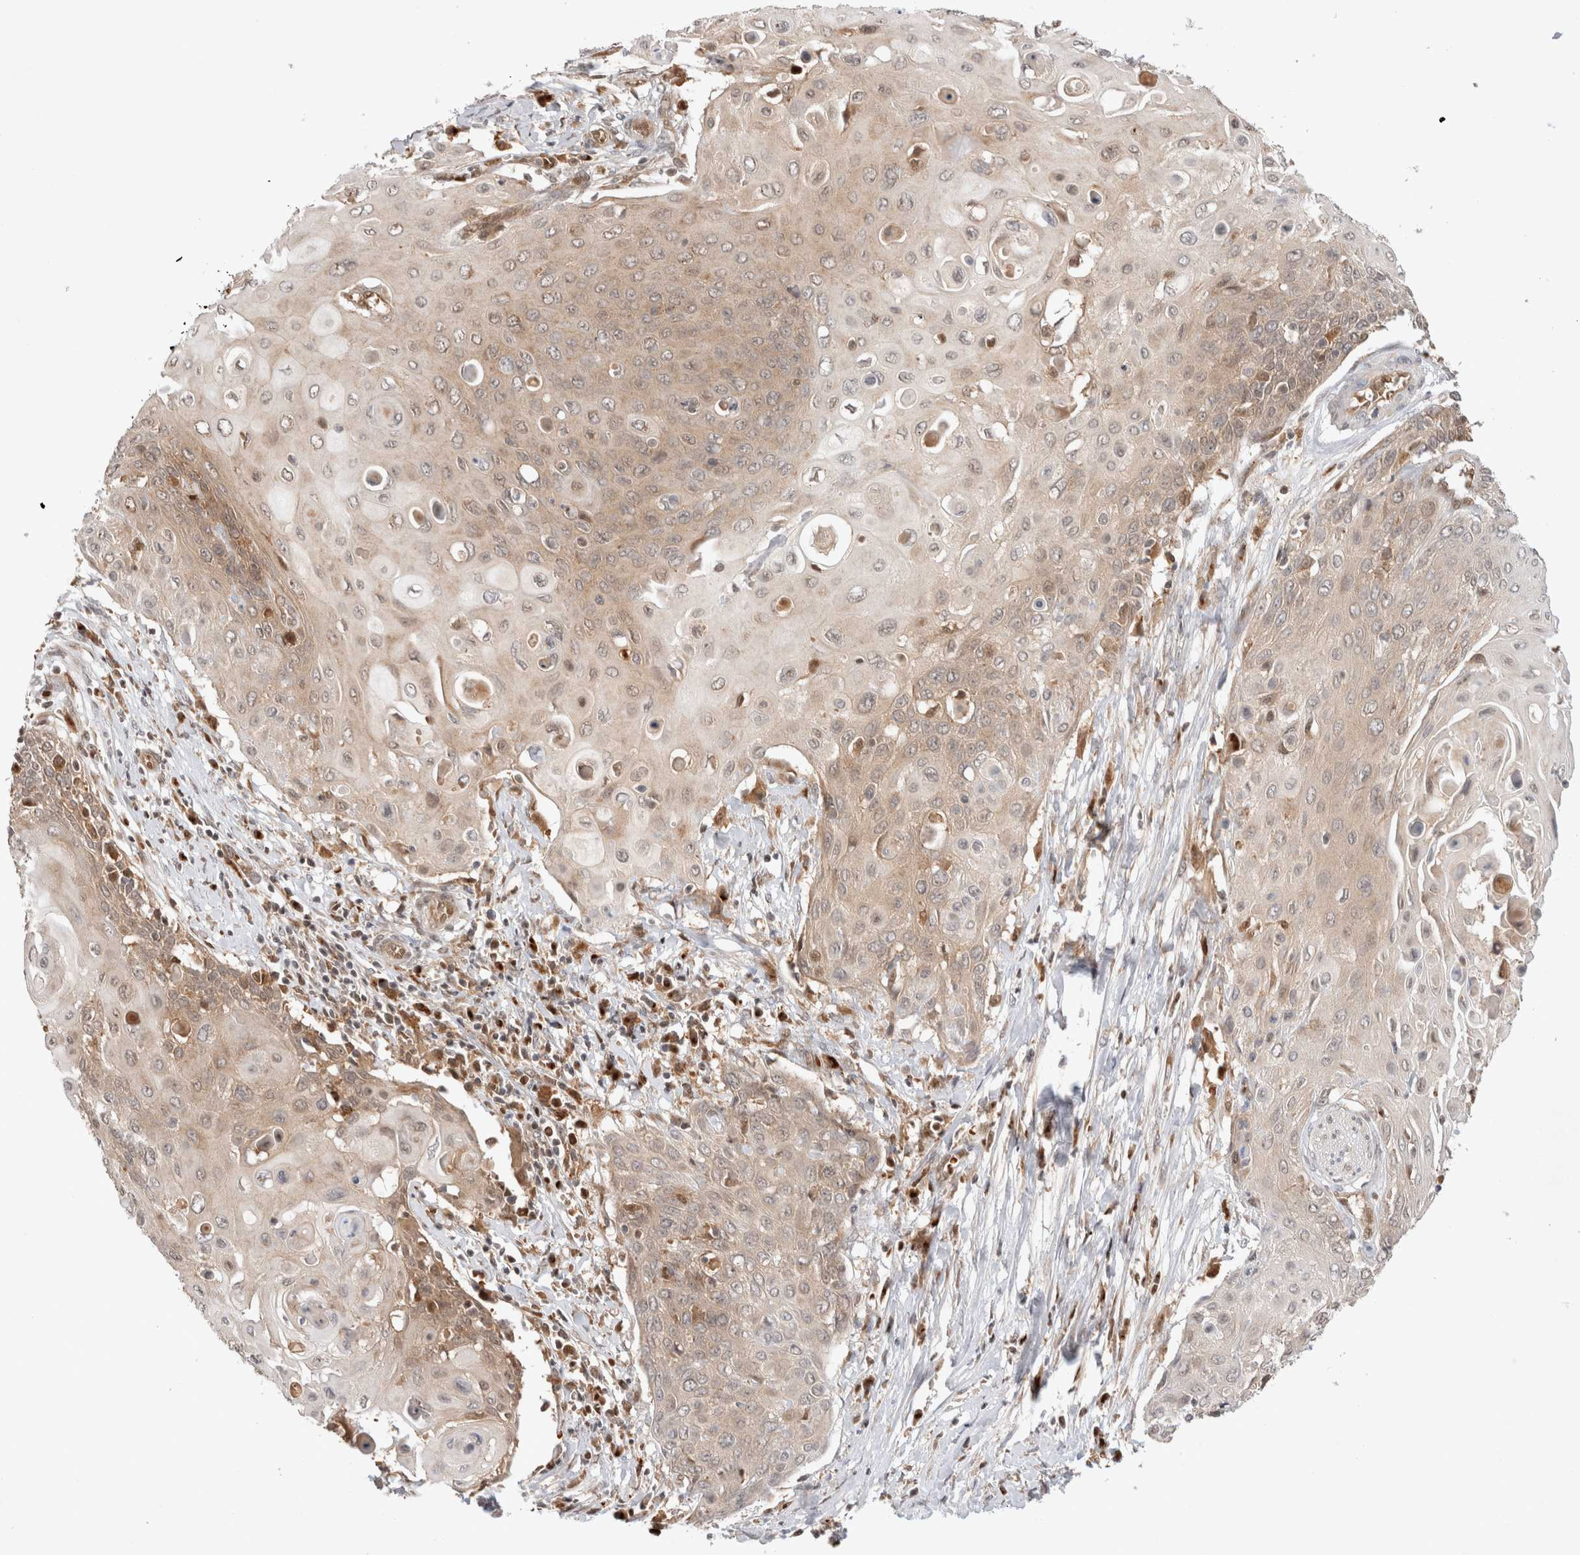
{"staining": {"intensity": "weak", "quantity": "25%-75%", "location": "cytoplasmic/membranous"}, "tissue": "cervical cancer", "cell_type": "Tumor cells", "image_type": "cancer", "snomed": [{"axis": "morphology", "description": "Squamous cell carcinoma, NOS"}, {"axis": "topography", "description": "Cervix"}], "caption": "A high-resolution micrograph shows immunohistochemistry (IHC) staining of cervical cancer, which displays weak cytoplasmic/membranous expression in approximately 25%-75% of tumor cells.", "gene": "OTUD6B", "patient": {"sex": "female", "age": 39}}